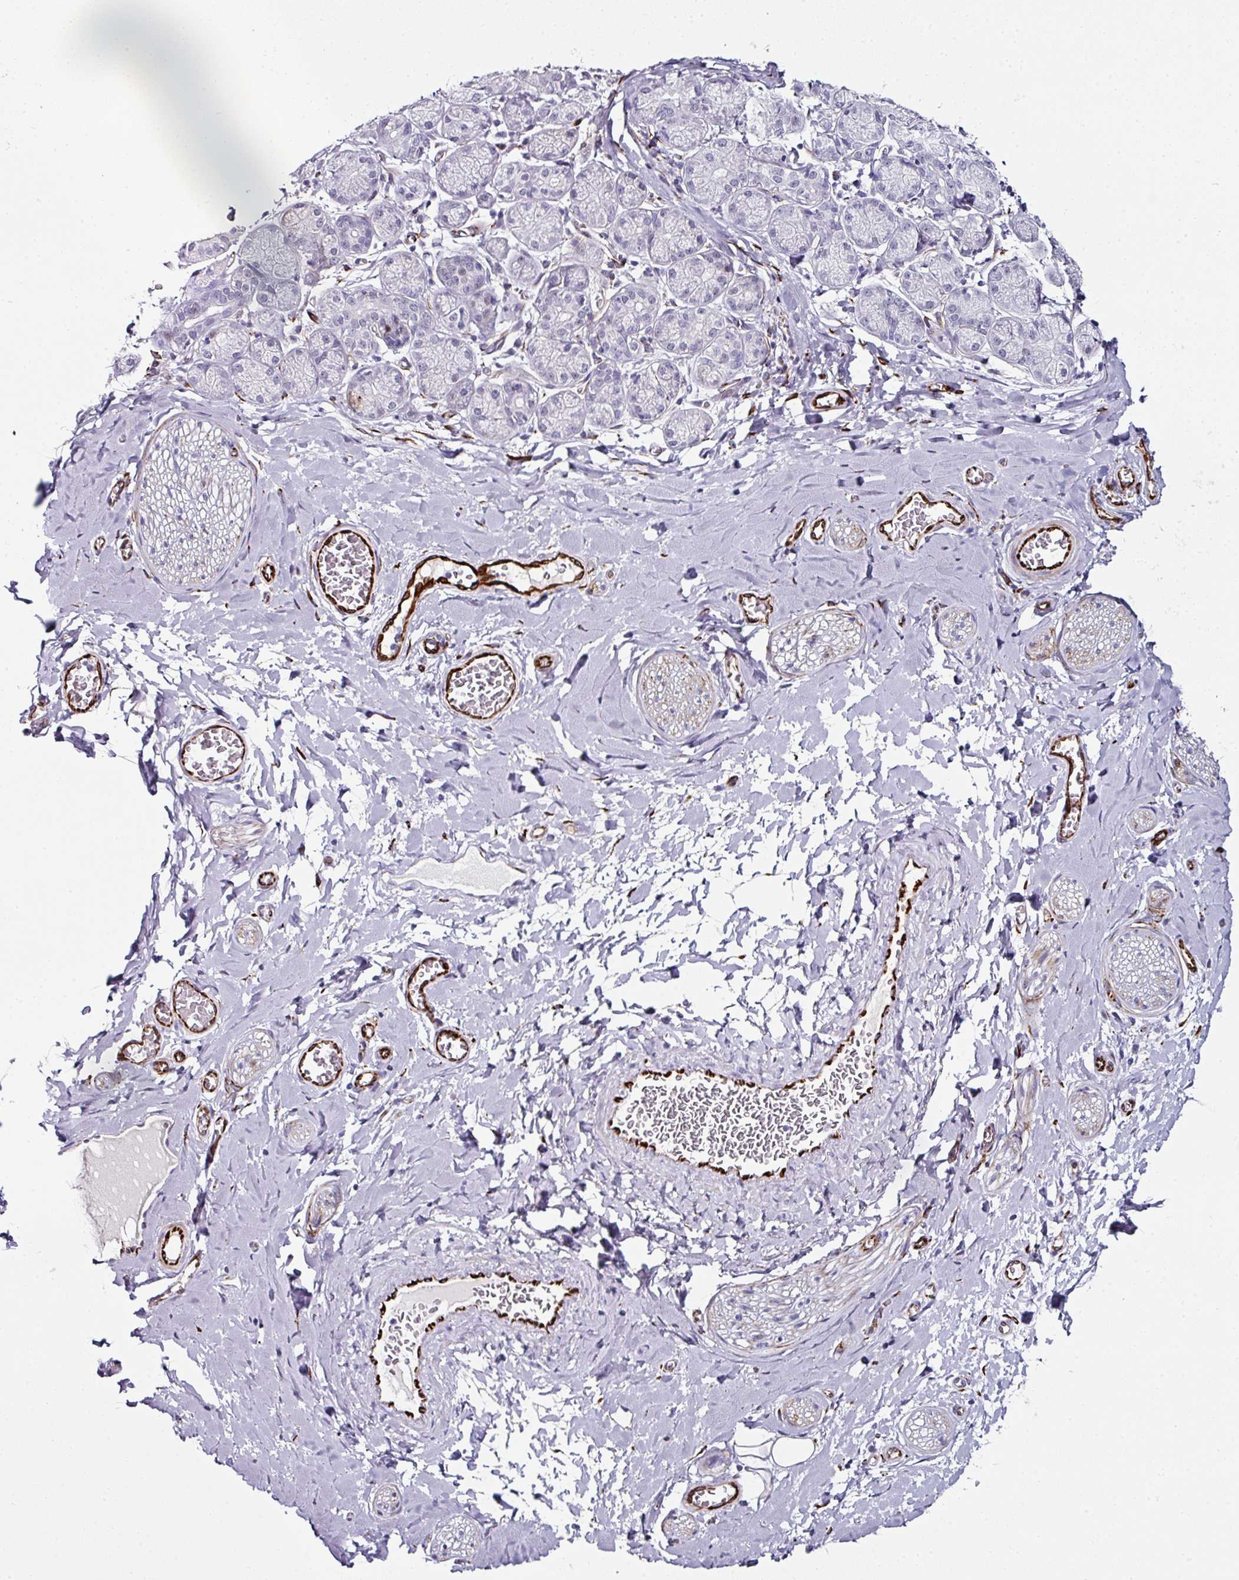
{"staining": {"intensity": "negative", "quantity": "none", "location": "none"}, "tissue": "adipose tissue", "cell_type": "Adipocytes", "image_type": "normal", "snomed": [{"axis": "morphology", "description": "Normal tissue, NOS"}, {"axis": "topography", "description": "Salivary gland"}, {"axis": "topography", "description": "Peripheral nerve tissue"}], "caption": "Immunohistochemistry micrograph of unremarkable adipose tissue: human adipose tissue stained with DAB exhibits no significant protein positivity in adipocytes. The staining was performed using DAB (3,3'-diaminobenzidine) to visualize the protein expression in brown, while the nuclei were stained in blue with hematoxylin (Magnification: 20x).", "gene": "TMPRSS9", "patient": {"sex": "female", "age": 24}}